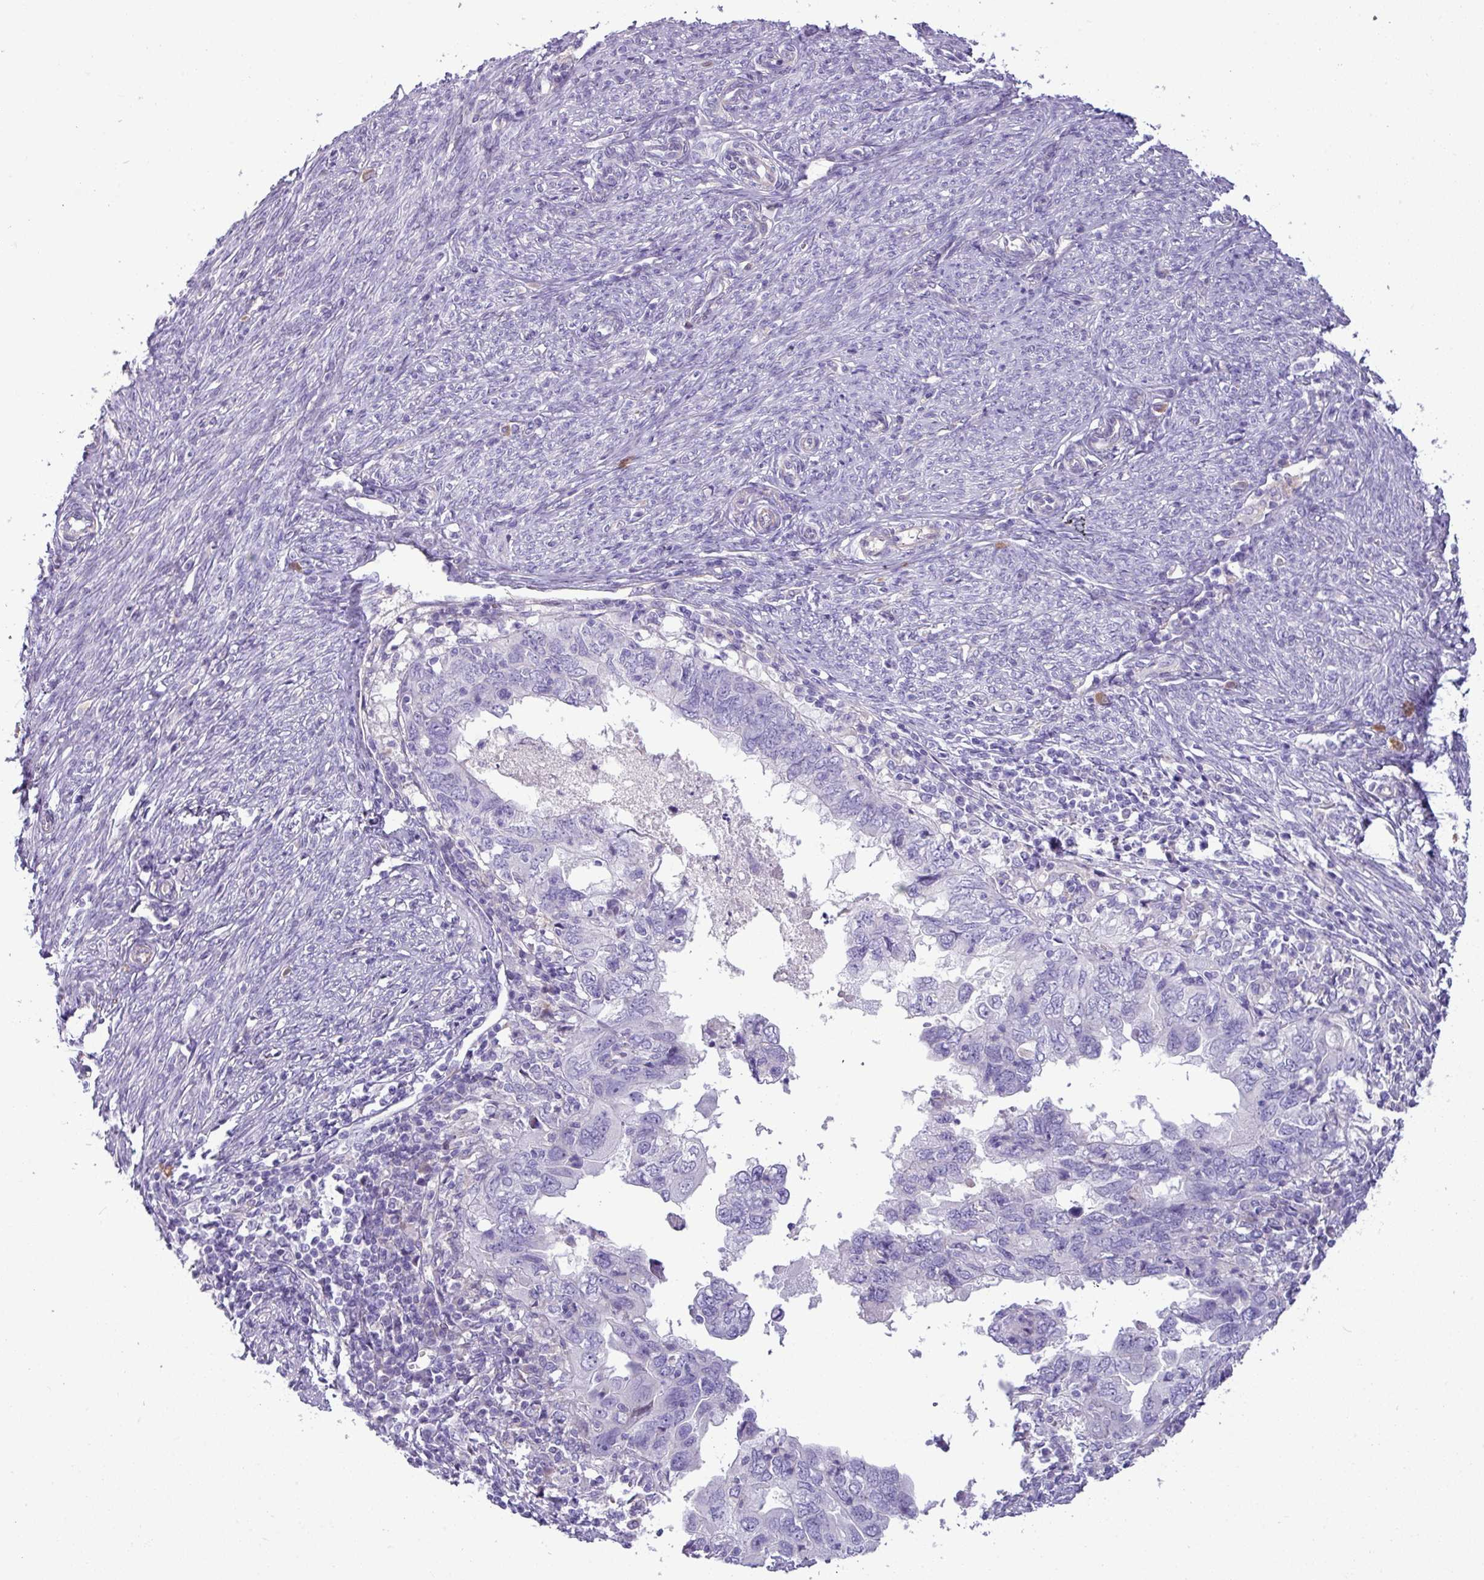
{"staining": {"intensity": "negative", "quantity": "none", "location": "none"}, "tissue": "endometrial cancer", "cell_type": "Tumor cells", "image_type": "cancer", "snomed": [{"axis": "morphology", "description": "Adenocarcinoma, NOS"}, {"axis": "topography", "description": "Uterus"}], "caption": "An image of human adenocarcinoma (endometrial) is negative for staining in tumor cells.", "gene": "KIRREL3", "patient": {"sex": "female", "age": 77}}